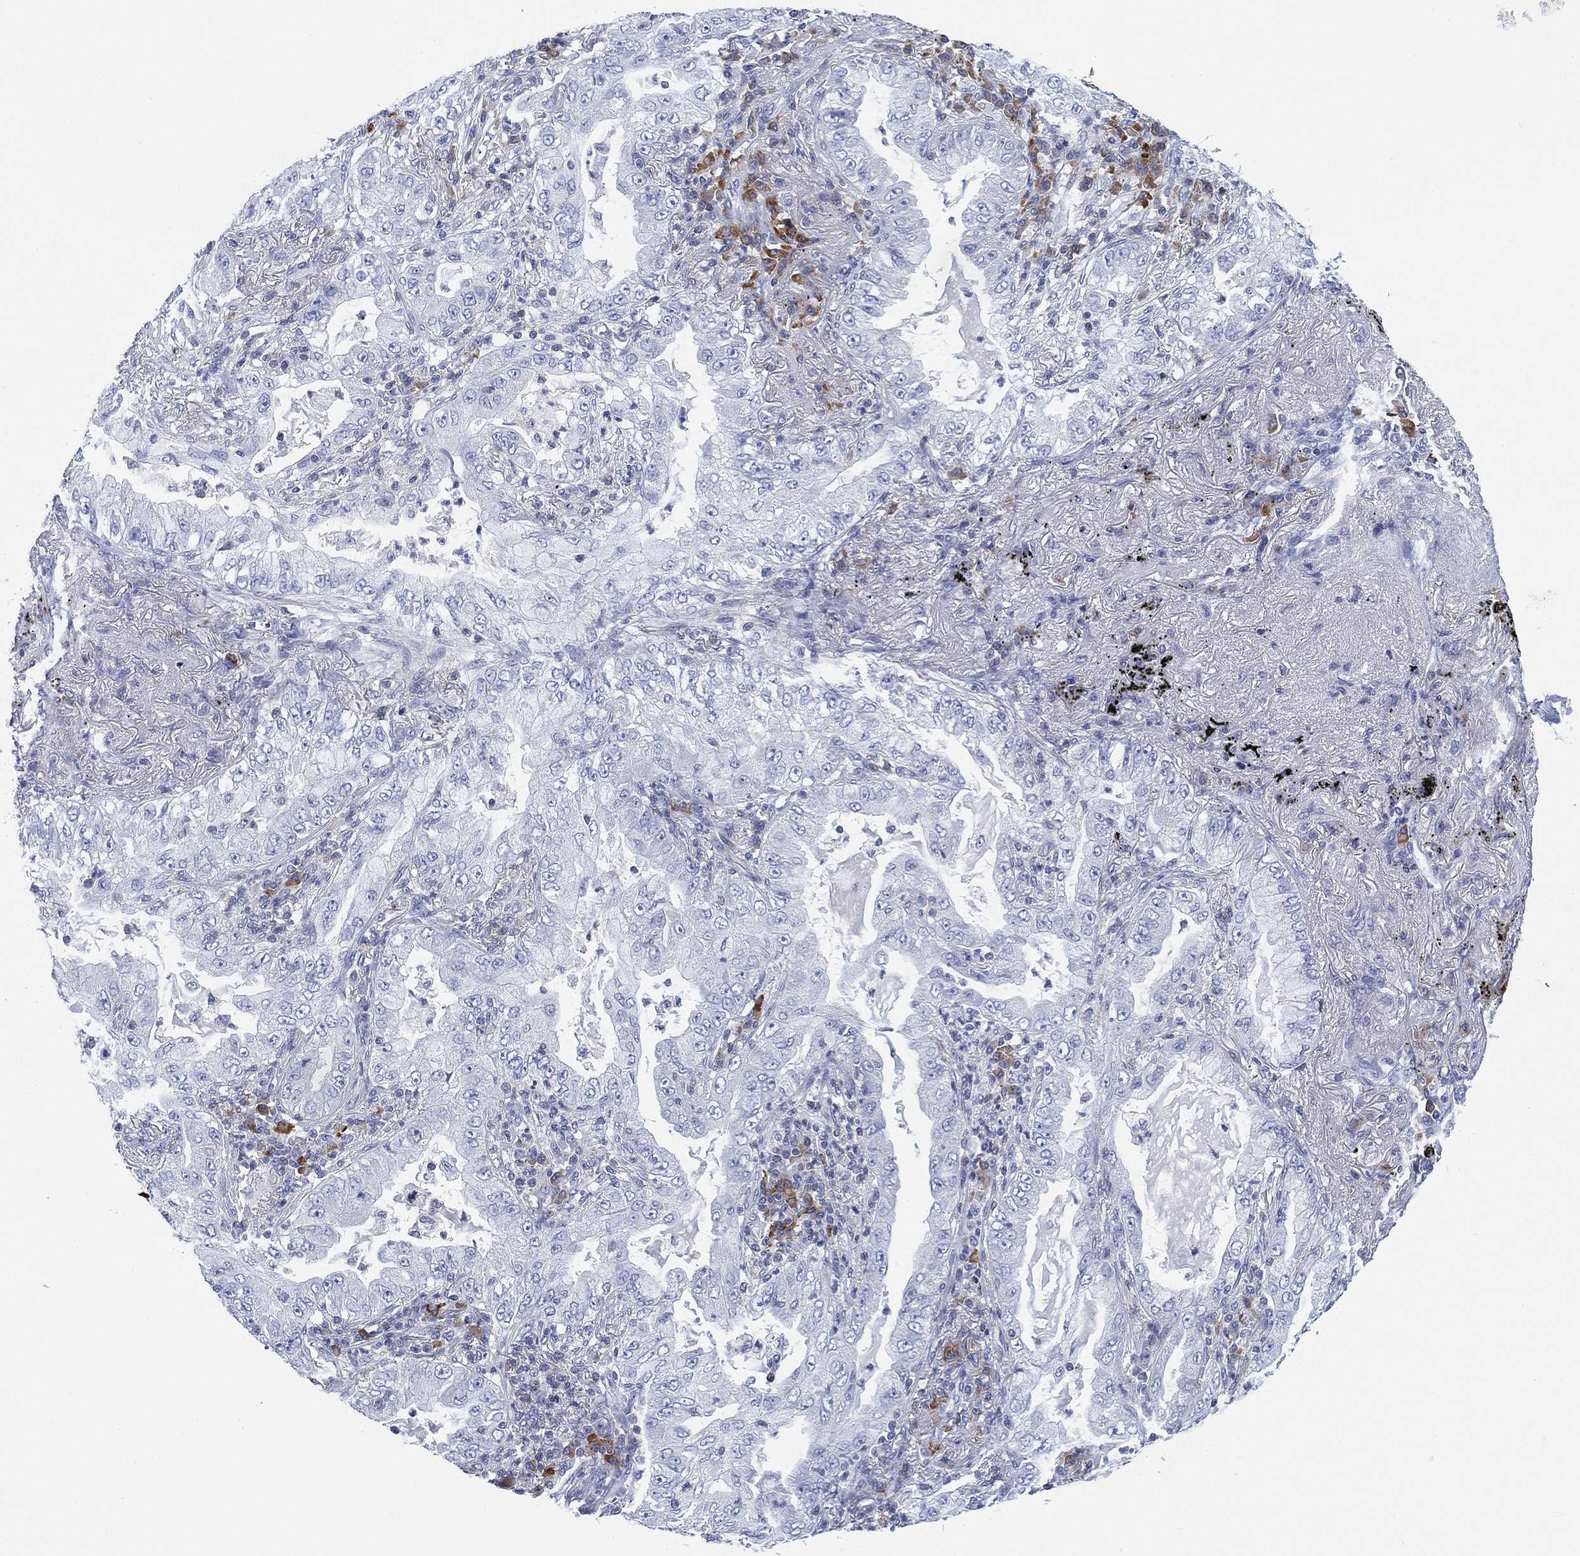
{"staining": {"intensity": "negative", "quantity": "none", "location": "none"}, "tissue": "lung cancer", "cell_type": "Tumor cells", "image_type": "cancer", "snomed": [{"axis": "morphology", "description": "Adenocarcinoma, NOS"}, {"axis": "topography", "description": "Lung"}], "caption": "A high-resolution histopathology image shows immunohistochemistry (IHC) staining of adenocarcinoma (lung), which displays no significant positivity in tumor cells. The staining is performed using DAB (3,3'-diaminobenzidine) brown chromogen with nuclei counter-stained in using hematoxylin.", "gene": "FYB1", "patient": {"sex": "female", "age": 73}}